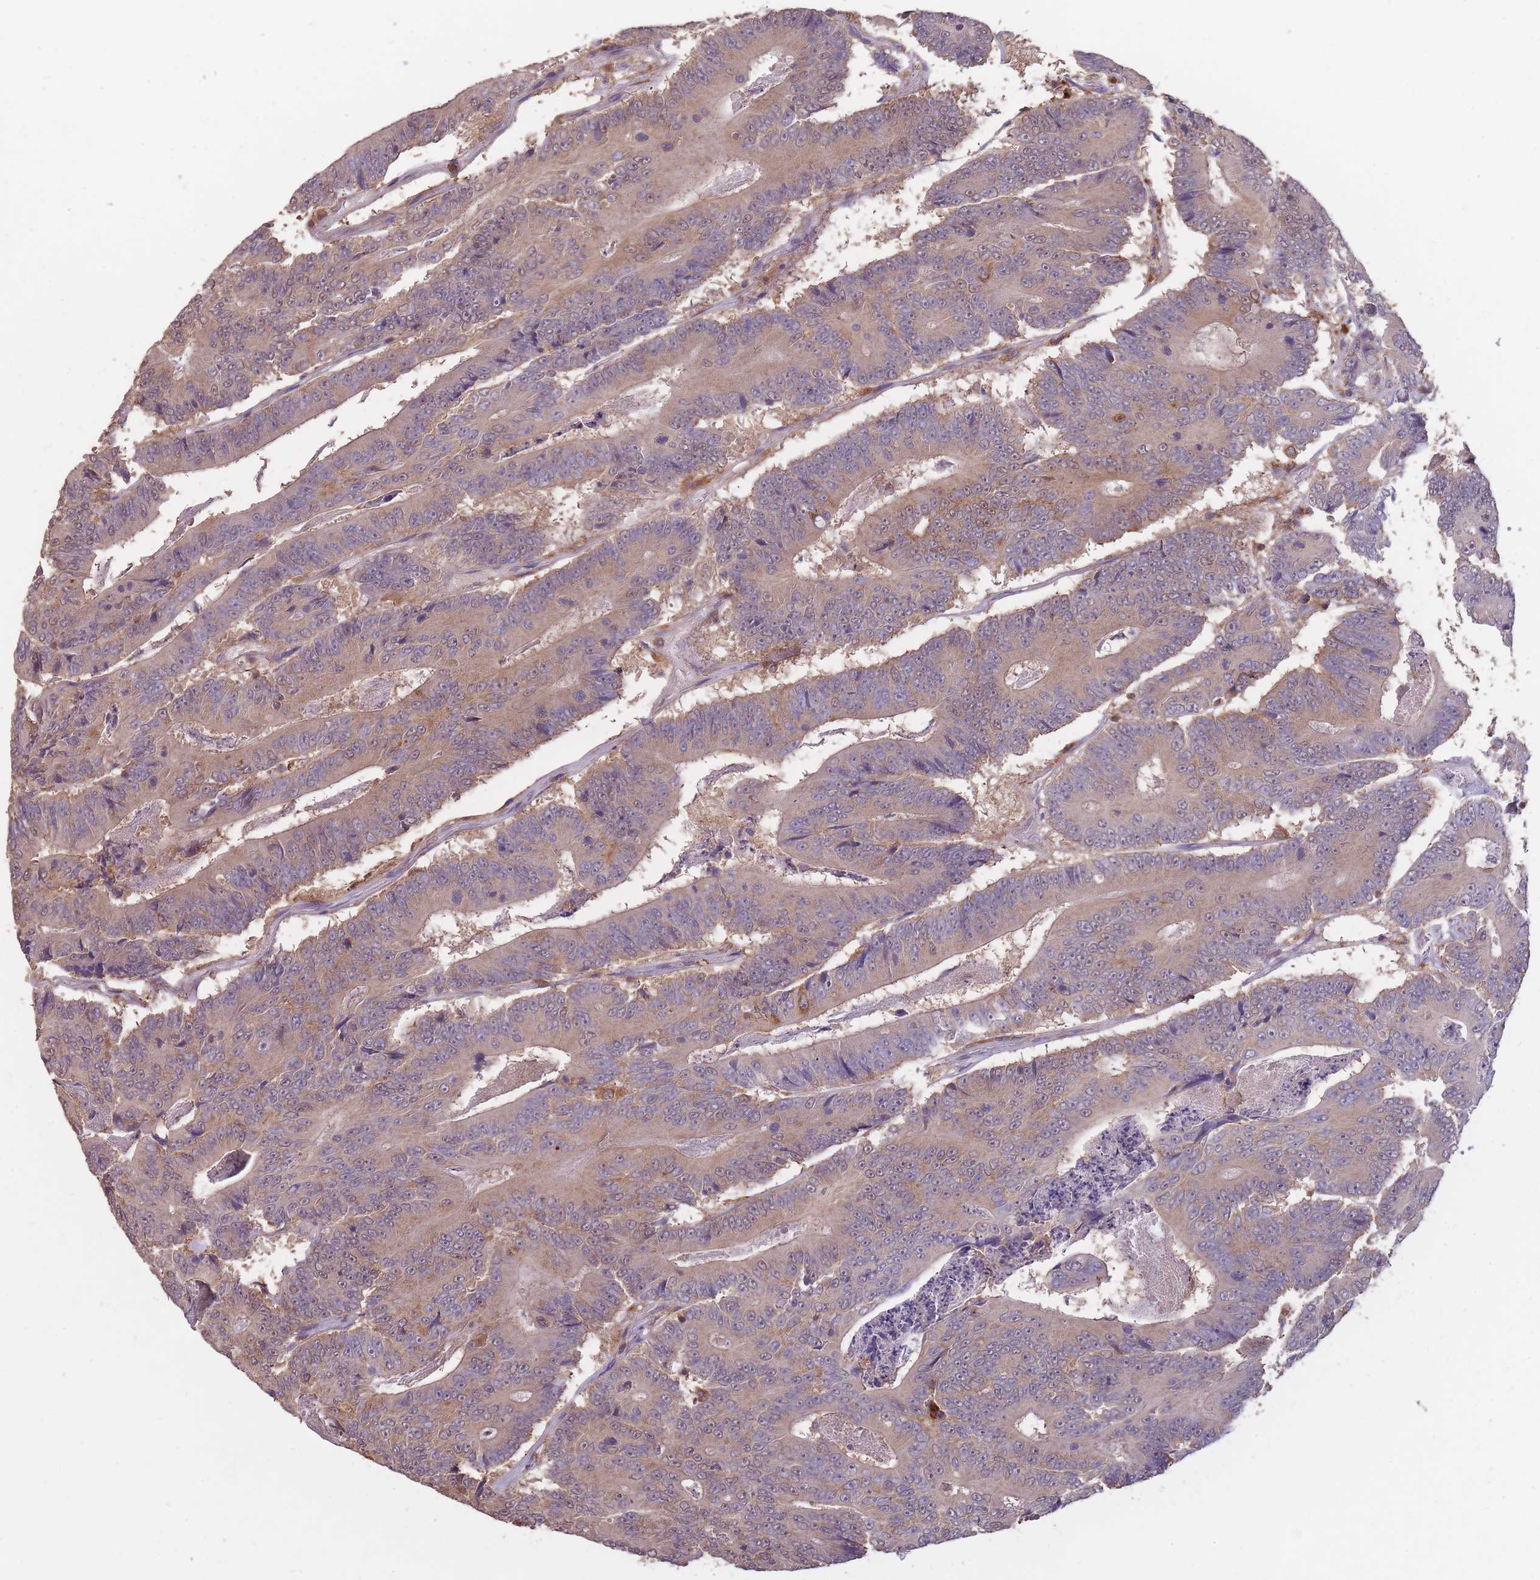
{"staining": {"intensity": "weak", "quantity": "<25%", "location": "cytoplasmic/membranous"}, "tissue": "colorectal cancer", "cell_type": "Tumor cells", "image_type": "cancer", "snomed": [{"axis": "morphology", "description": "Adenocarcinoma, NOS"}, {"axis": "topography", "description": "Colon"}], "caption": "Tumor cells show no significant staining in colorectal cancer.", "gene": "GMIP", "patient": {"sex": "male", "age": 83}}